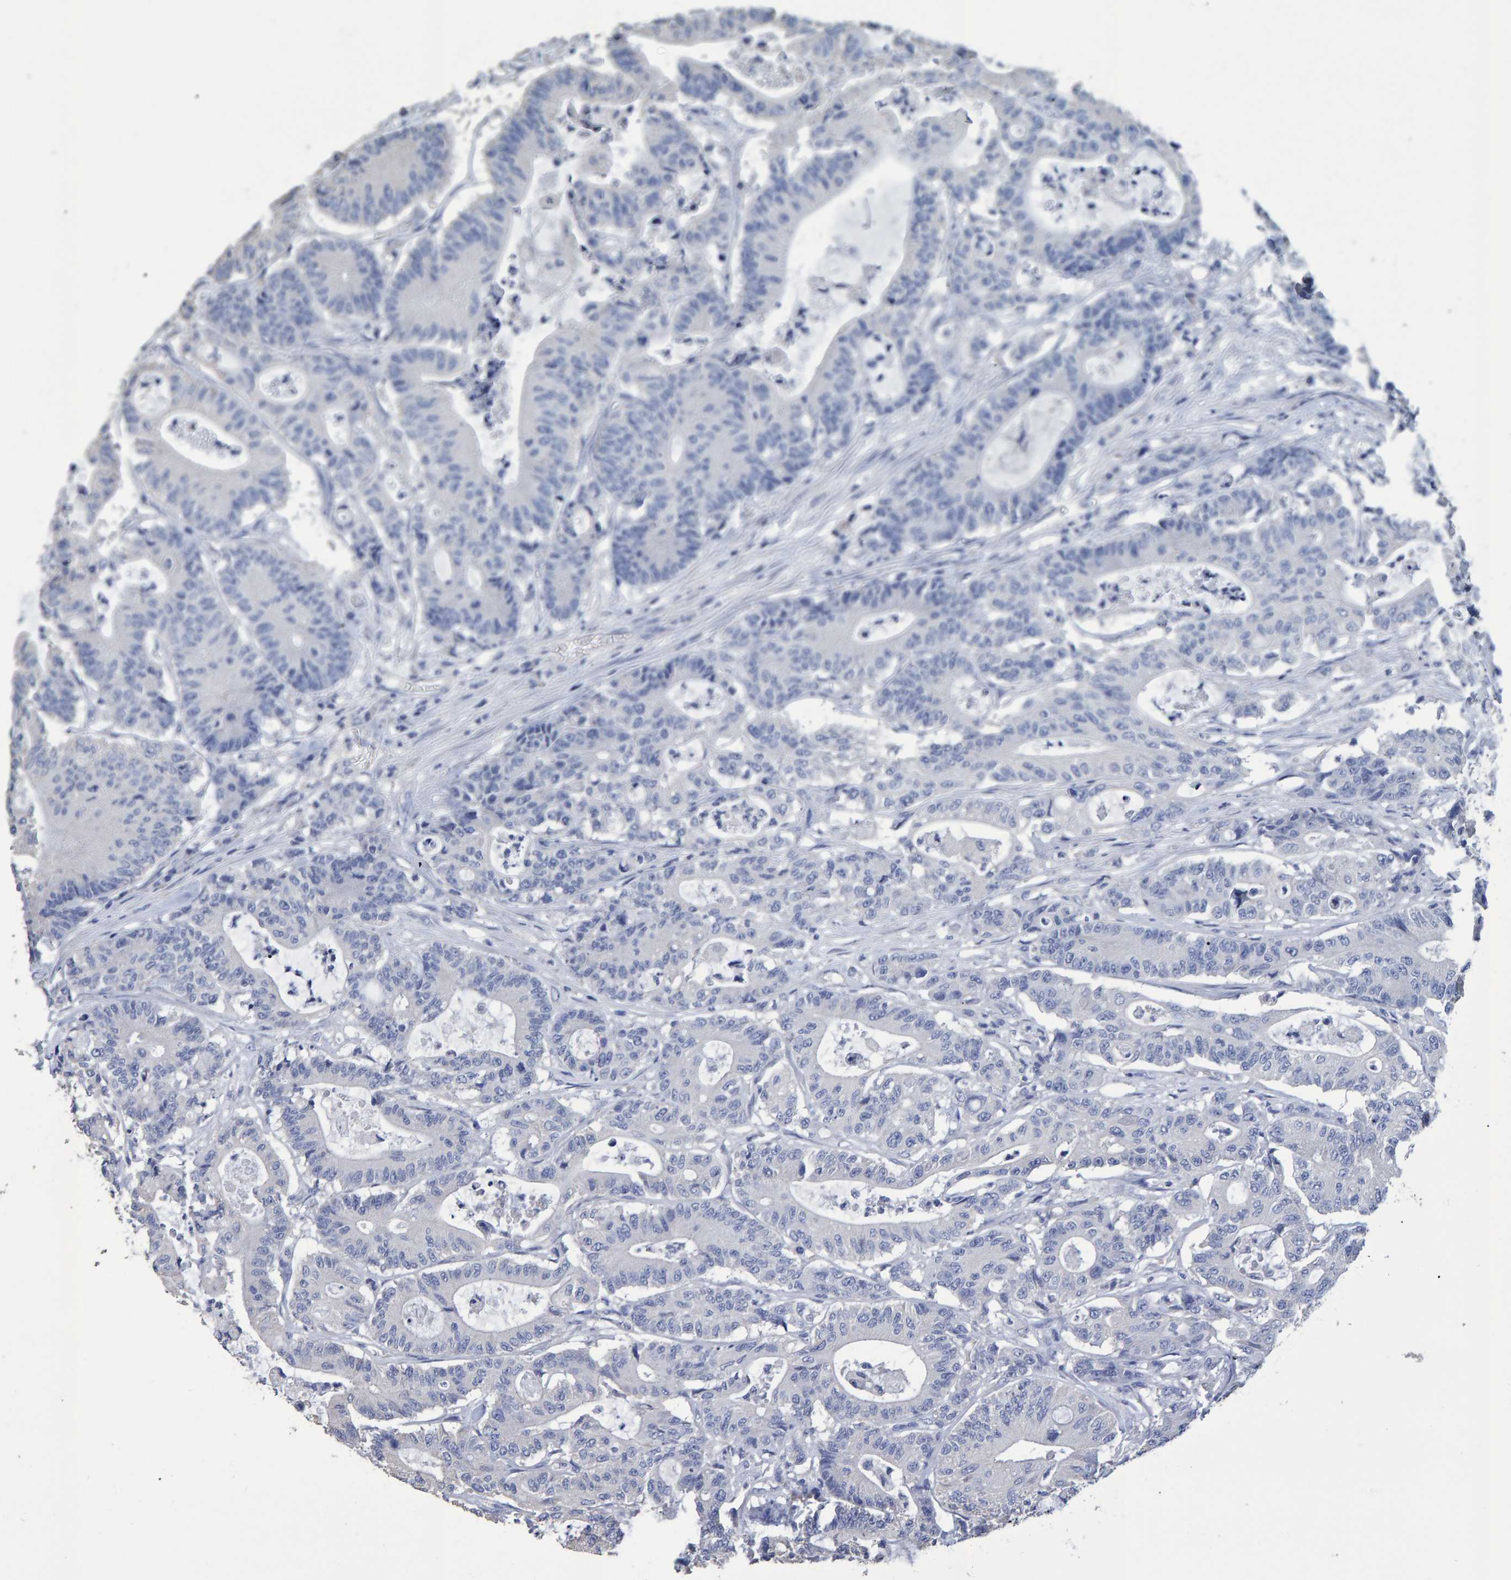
{"staining": {"intensity": "negative", "quantity": "none", "location": "none"}, "tissue": "colorectal cancer", "cell_type": "Tumor cells", "image_type": "cancer", "snomed": [{"axis": "morphology", "description": "Adenocarcinoma, NOS"}, {"axis": "topography", "description": "Colon"}], "caption": "DAB immunohistochemical staining of human colorectal cancer (adenocarcinoma) shows no significant staining in tumor cells.", "gene": "HEMGN", "patient": {"sex": "female", "age": 84}}